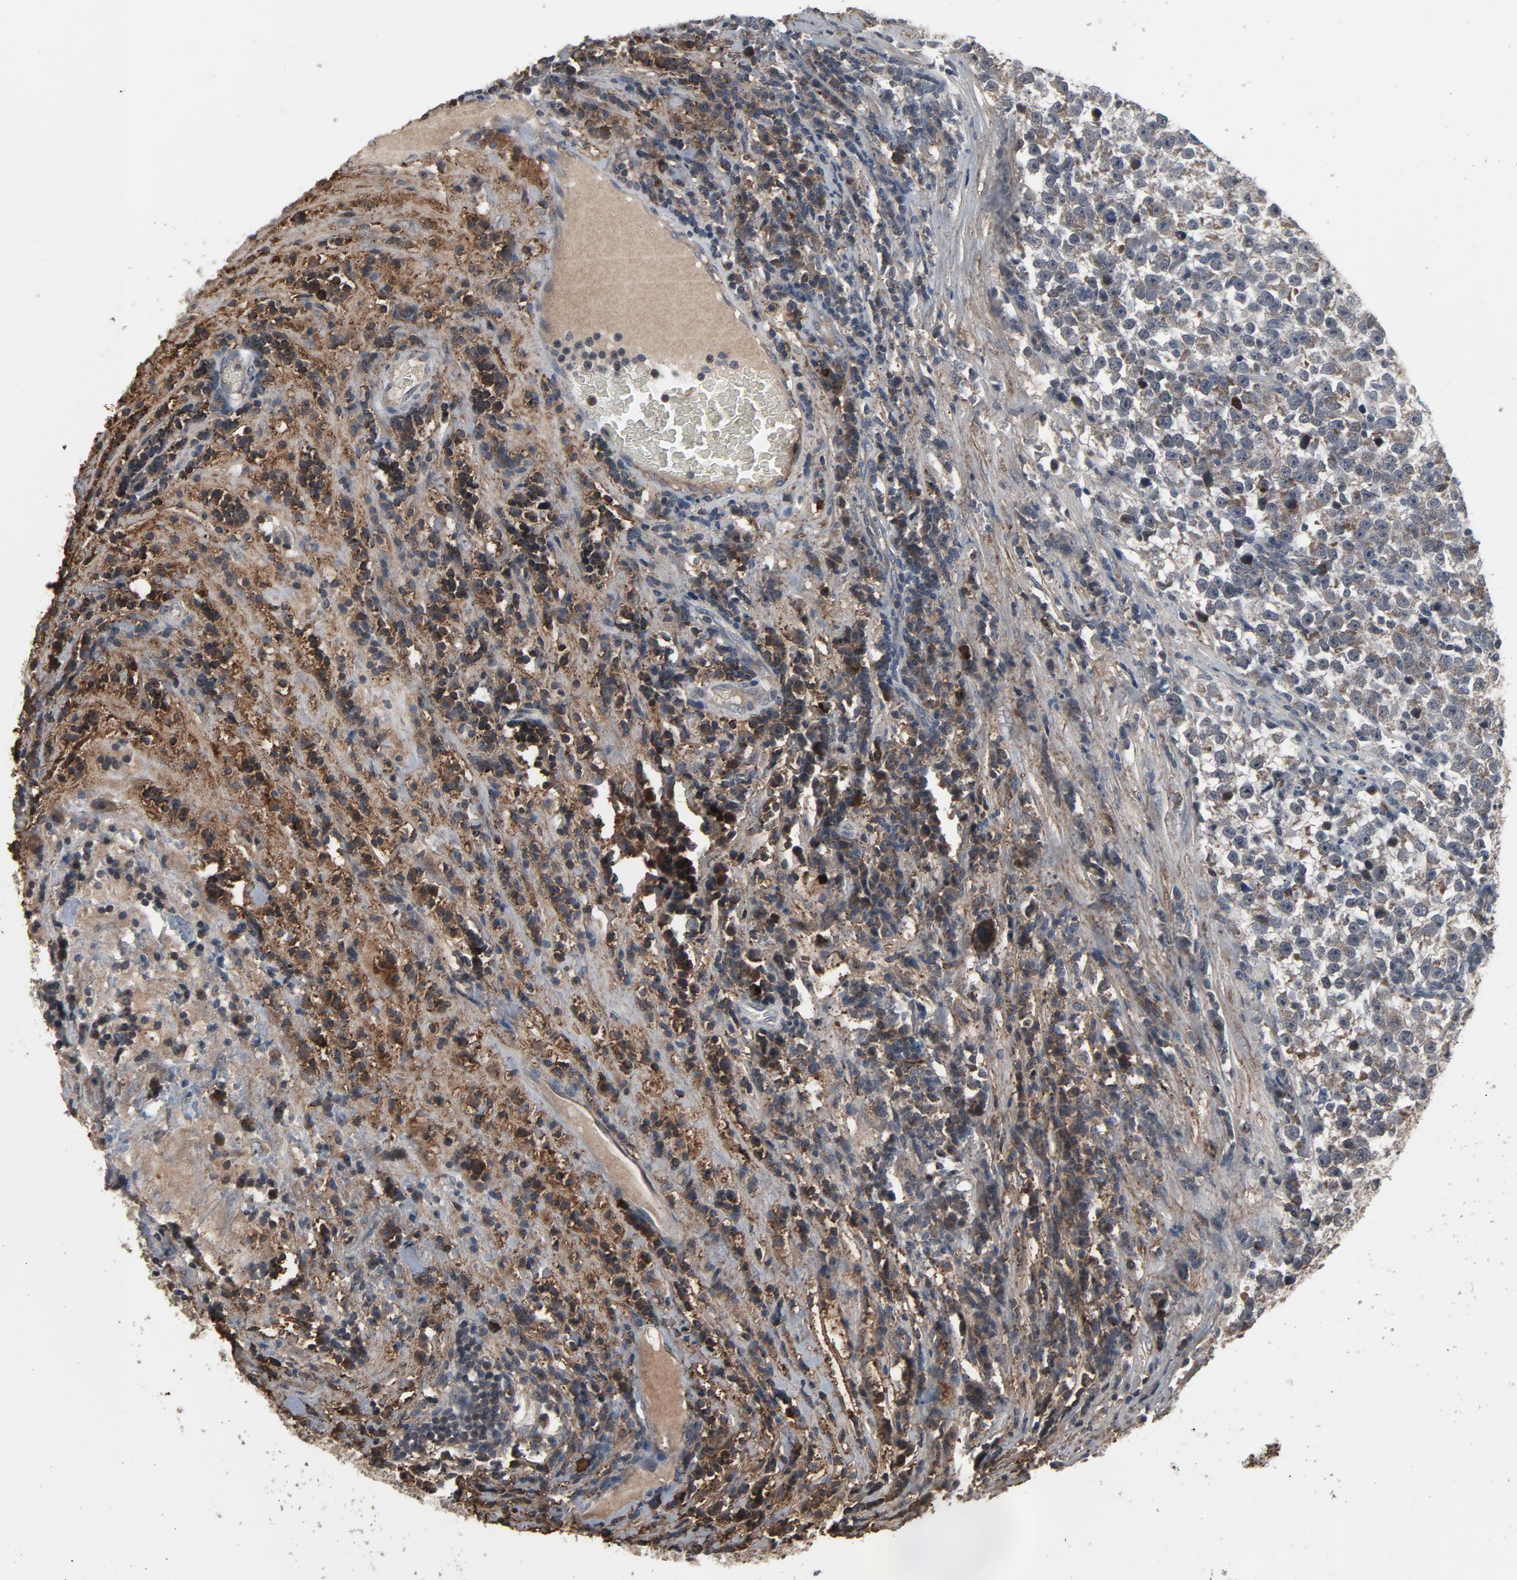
{"staining": {"intensity": "negative", "quantity": "none", "location": "none"}, "tissue": "testis cancer", "cell_type": "Tumor cells", "image_type": "cancer", "snomed": [{"axis": "morphology", "description": "Seminoma, NOS"}, {"axis": "topography", "description": "Testis"}], "caption": "Image shows no protein positivity in tumor cells of testis cancer (seminoma) tissue.", "gene": "PDZD4", "patient": {"sex": "male", "age": 43}}